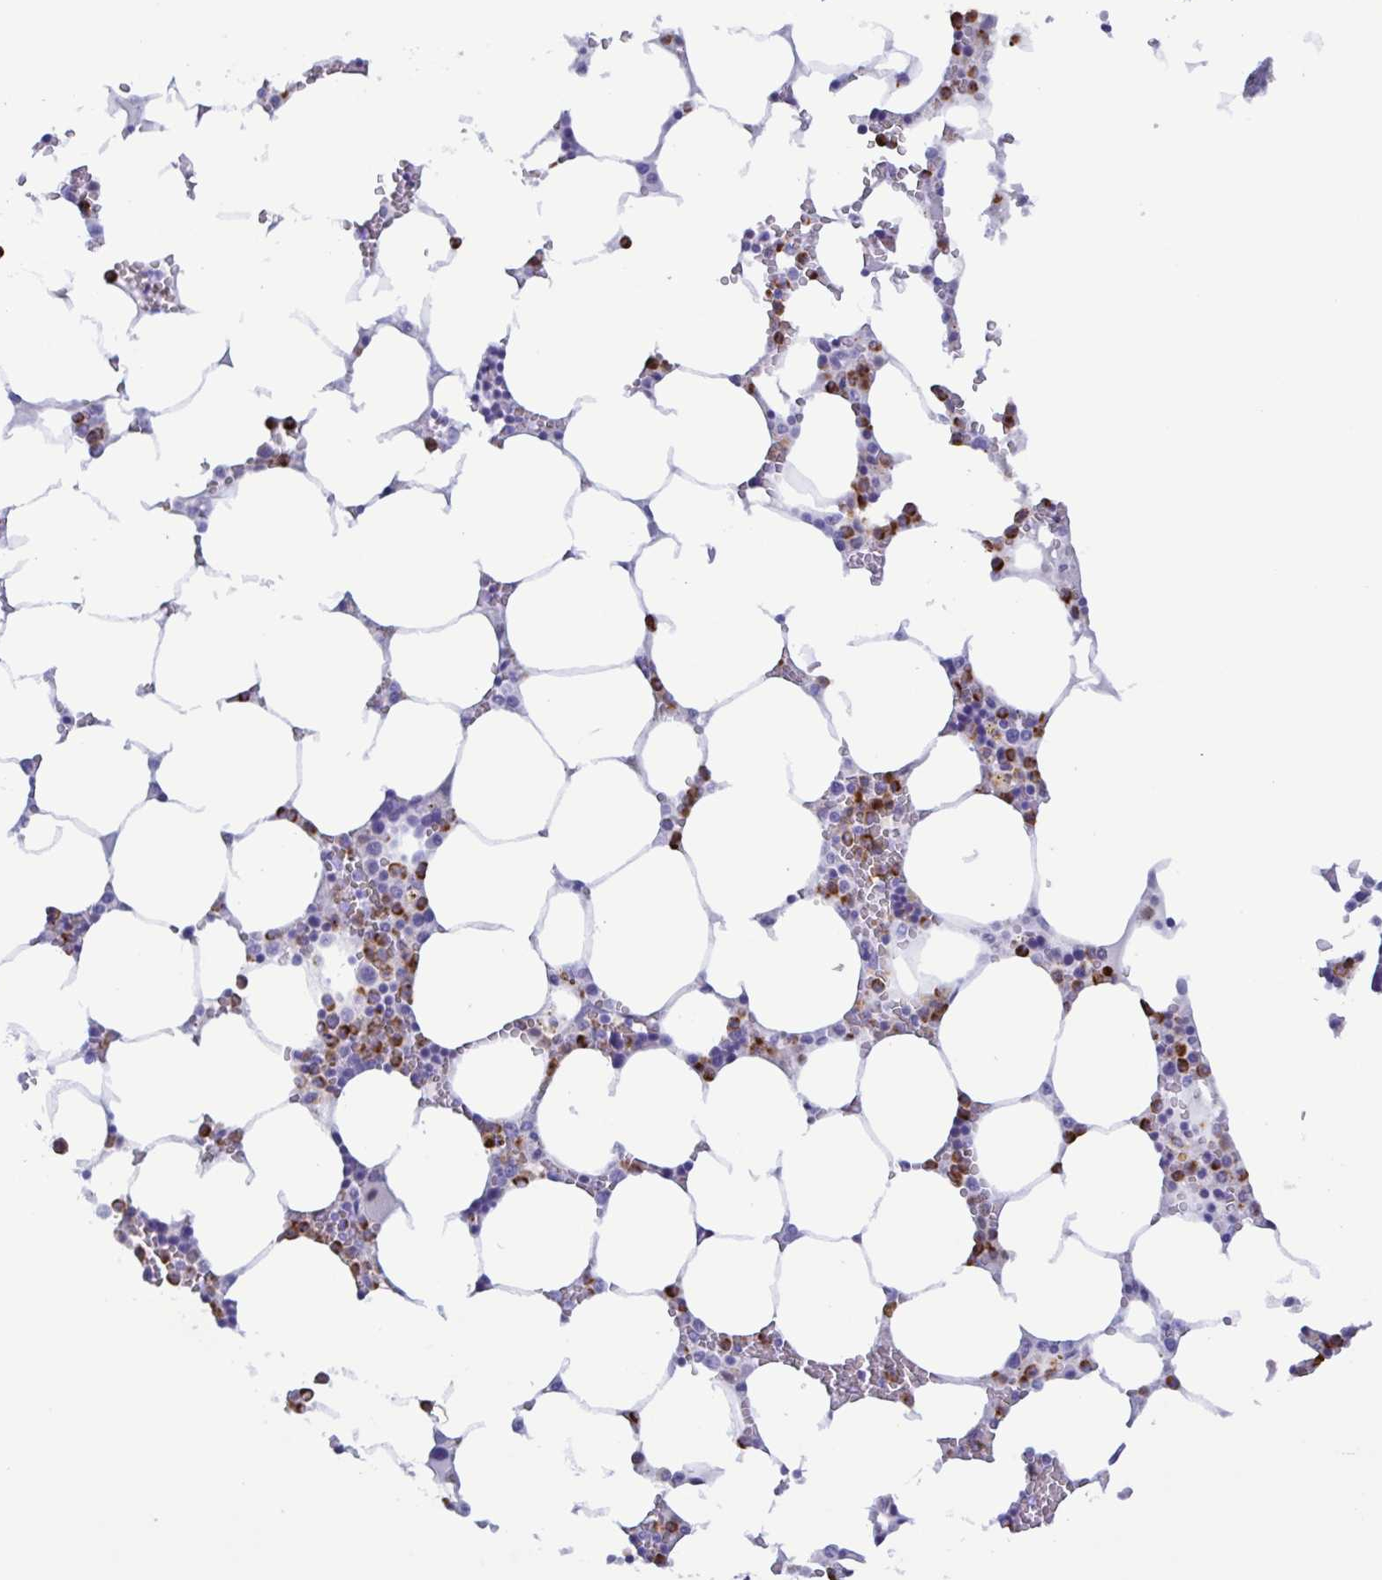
{"staining": {"intensity": "moderate", "quantity": "25%-75%", "location": "cytoplasmic/membranous"}, "tissue": "bone marrow", "cell_type": "Hematopoietic cells", "image_type": "normal", "snomed": [{"axis": "morphology", "description": "Normal tissue, NOS"}, {"axis": "topography", "description": "Bone marrow"}], "caption": "Immunohistochemistry micrograph of normal bone marrow: human bone marrow stained using immunohistochemistry (IHC) displays medium levels of moderate protein expression localized specifically in the cytoplasmic/membranous of hematopoietic cells, appearing as a cytoplasmic/membranous brown color.", "gene": "LTF", "patient": {"sex": "male", "age": 64}}